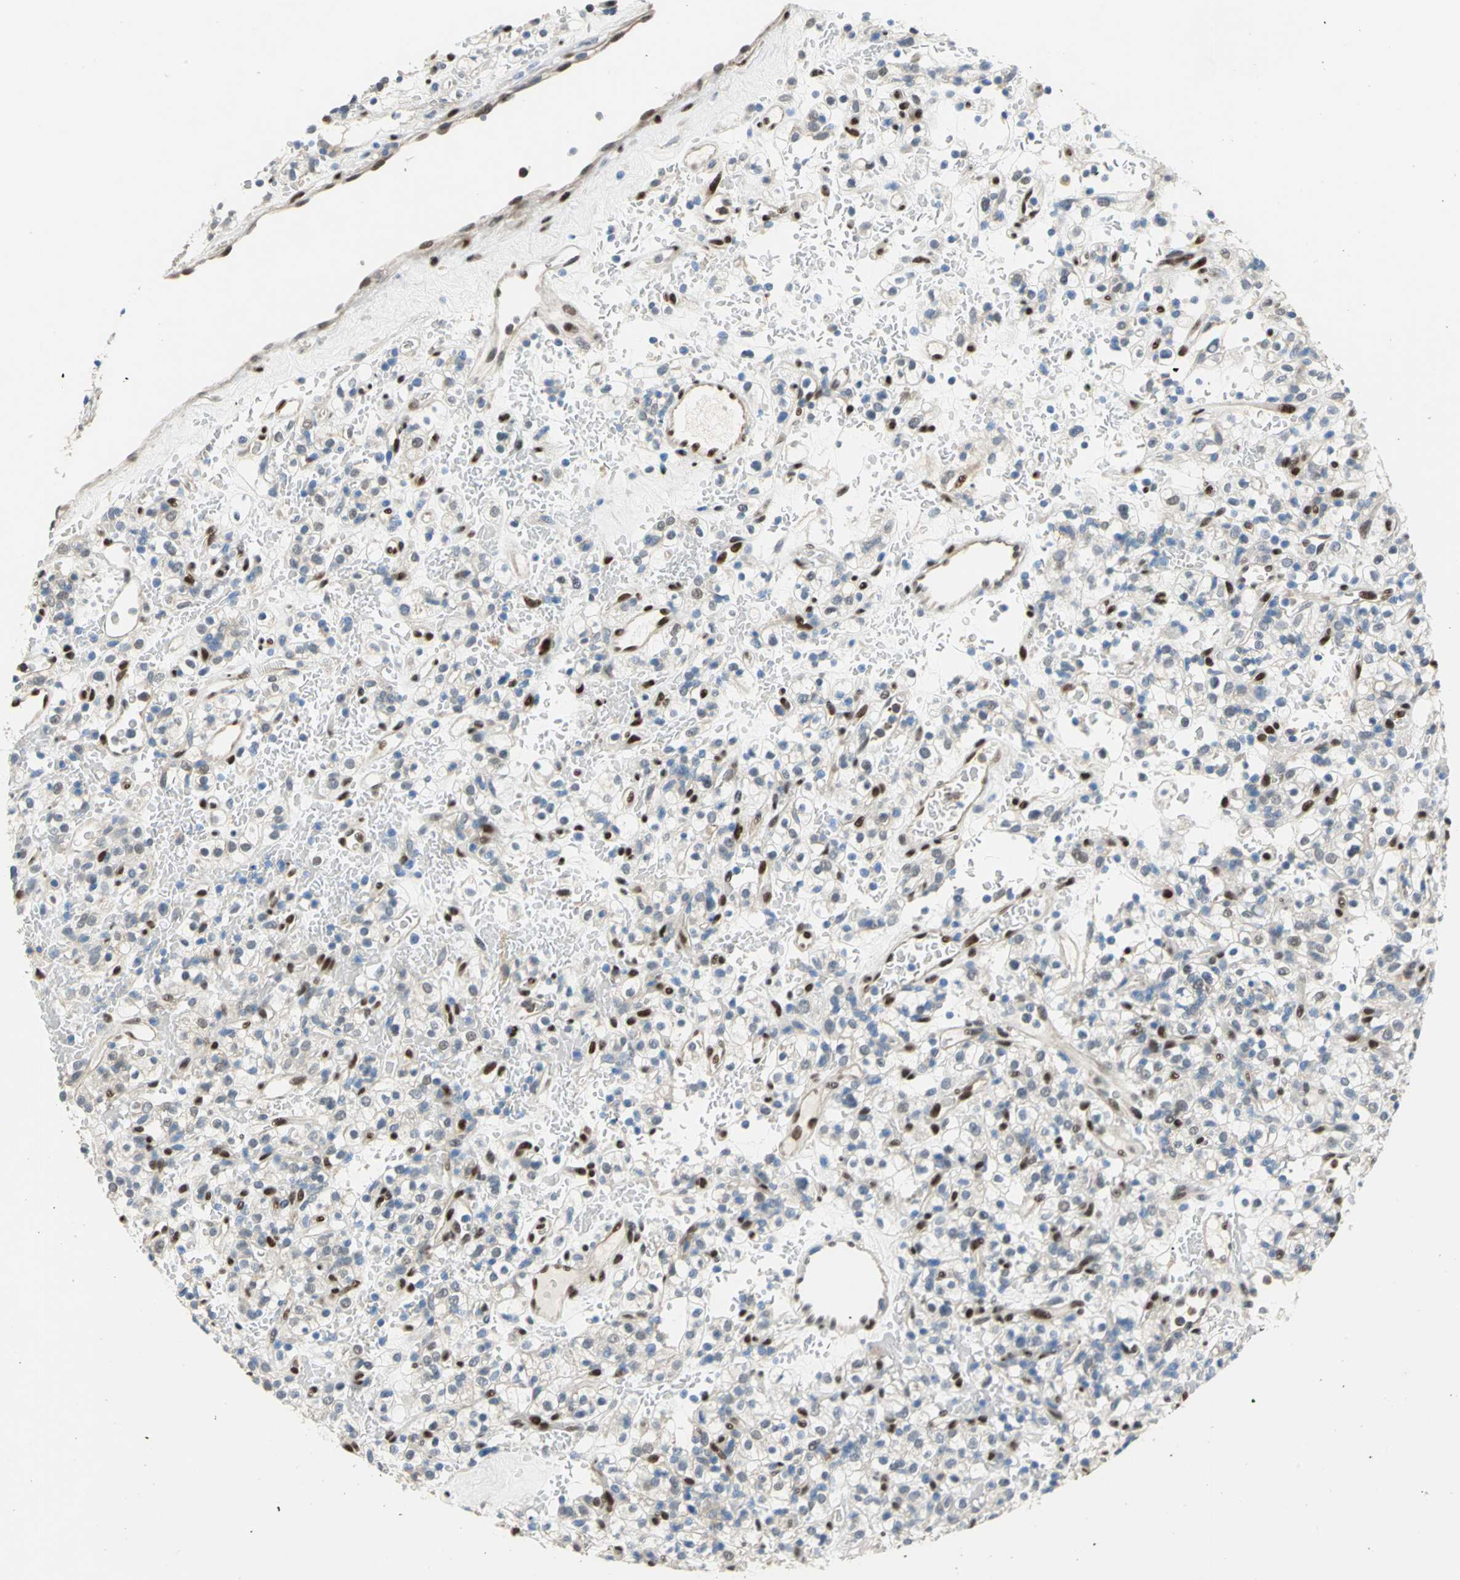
{"staining": {"intensity": "moderate", "quantity": "<25%", "location": "nuclear"}, "tissue": "renal cancer", "cell_type": "Tumor cells", "image_type": "cancer", "snomed": [{"axis": "morphology", "description": "Normal tissue, NOS"}, {"axis": "morphology", "description": "Adenocarcinoma, NOS"}, {"axis": "topography", "description": "Kidney"}], "caption": "Tumor cells reveal moderate nuclear staining in about <25% of cells in adenocarcinoma (renal). (IHC, brightfield microscopy, high magnification).", "gene": "RBFOX2", "patient": {"sex": "female", "age": 72}}